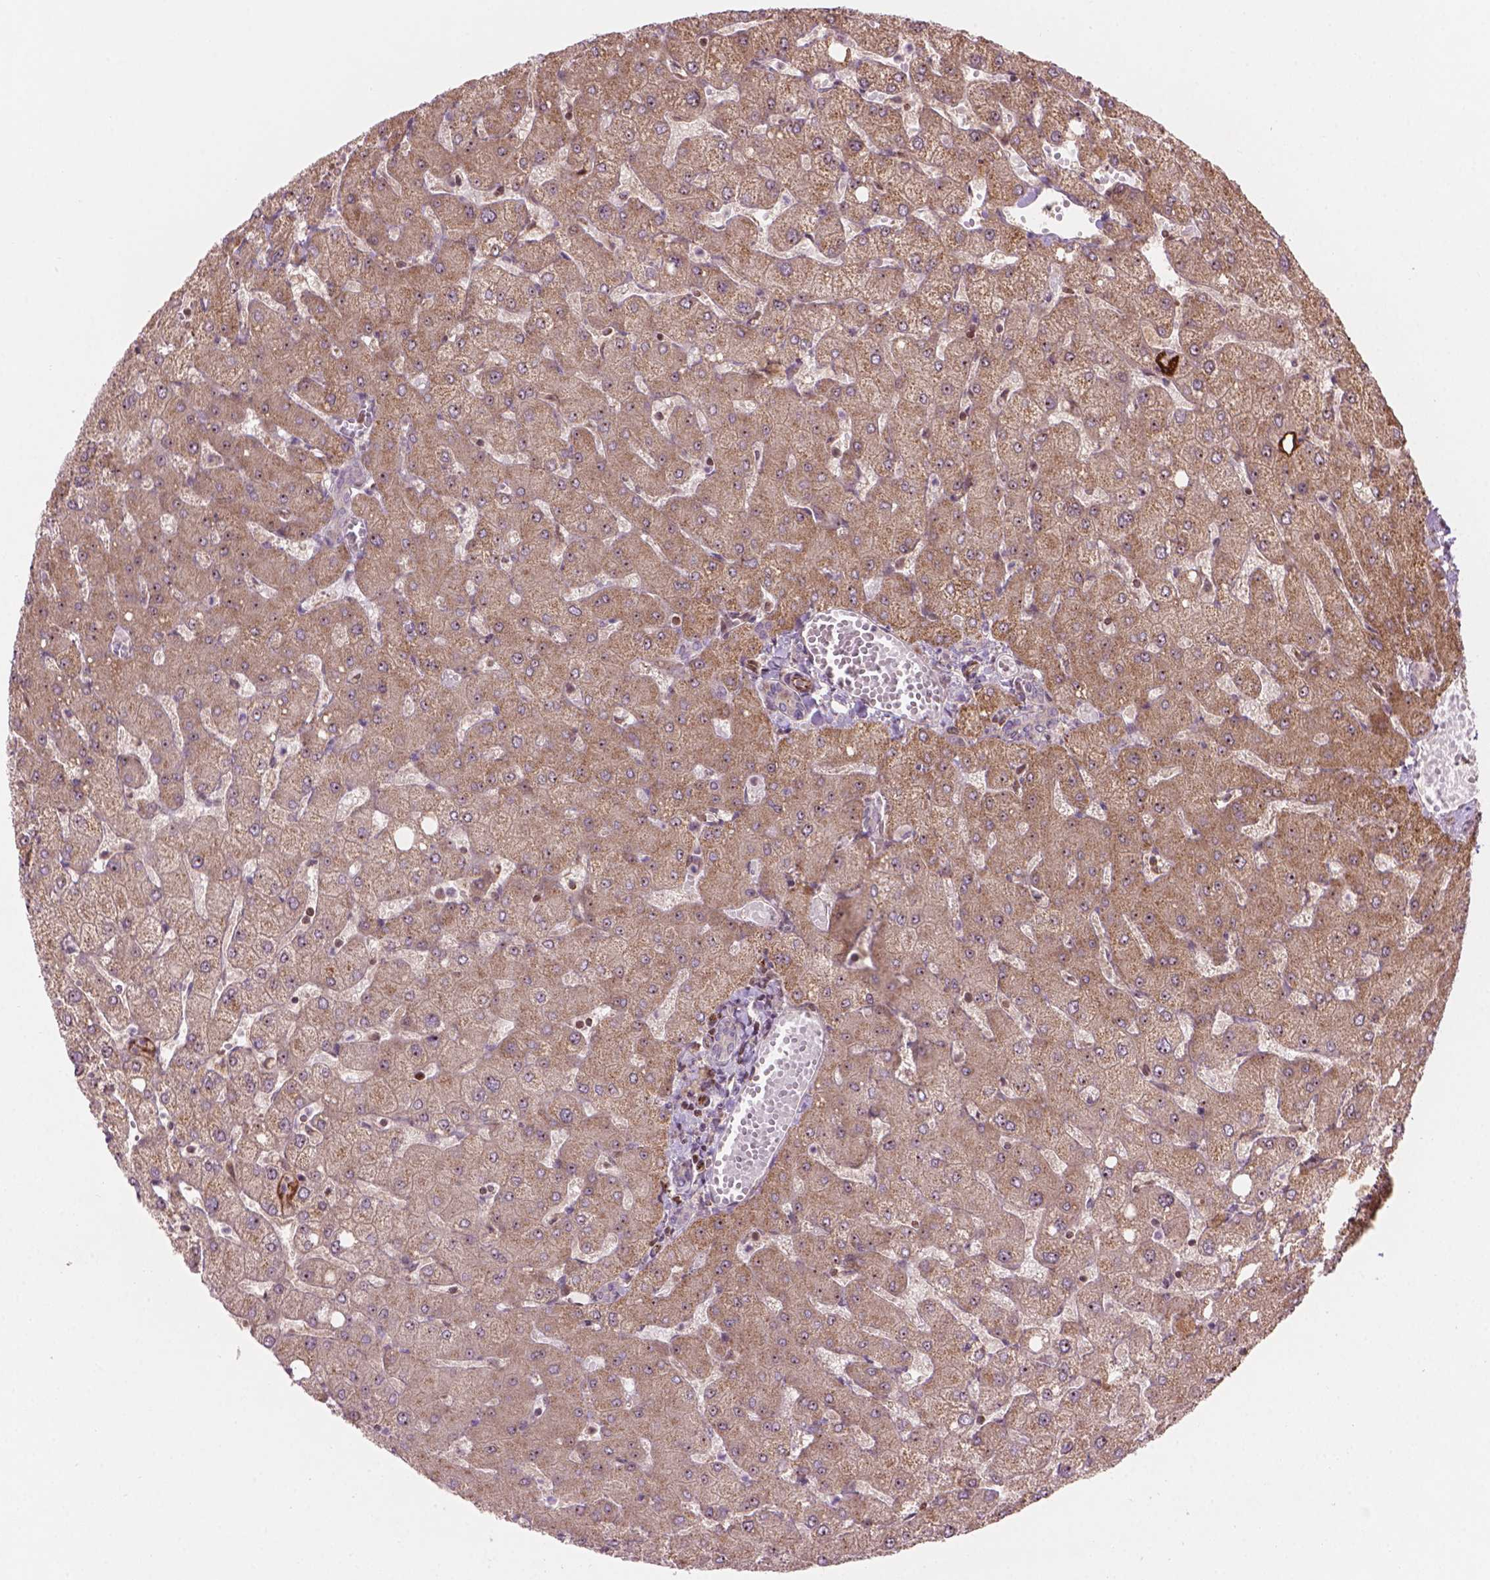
{"staining": {"intensity": "negative", "quantity": "none", "location": "none"}, "tissue": "liver", "cell_type": "Cholangiocytes", "image_type": "normal", "snomed": [{"axis": "morphology", "description": "Normal tissue, NOS"}, {"axis": "topography", "description": "Liver"}], "caption": "This is a micrograph of immunohistochemistry staining of normal liver, which shows no positivity in cholangiocytes.", "gene": "SMC2", "patient": {"sex": "female", "age": 54}}